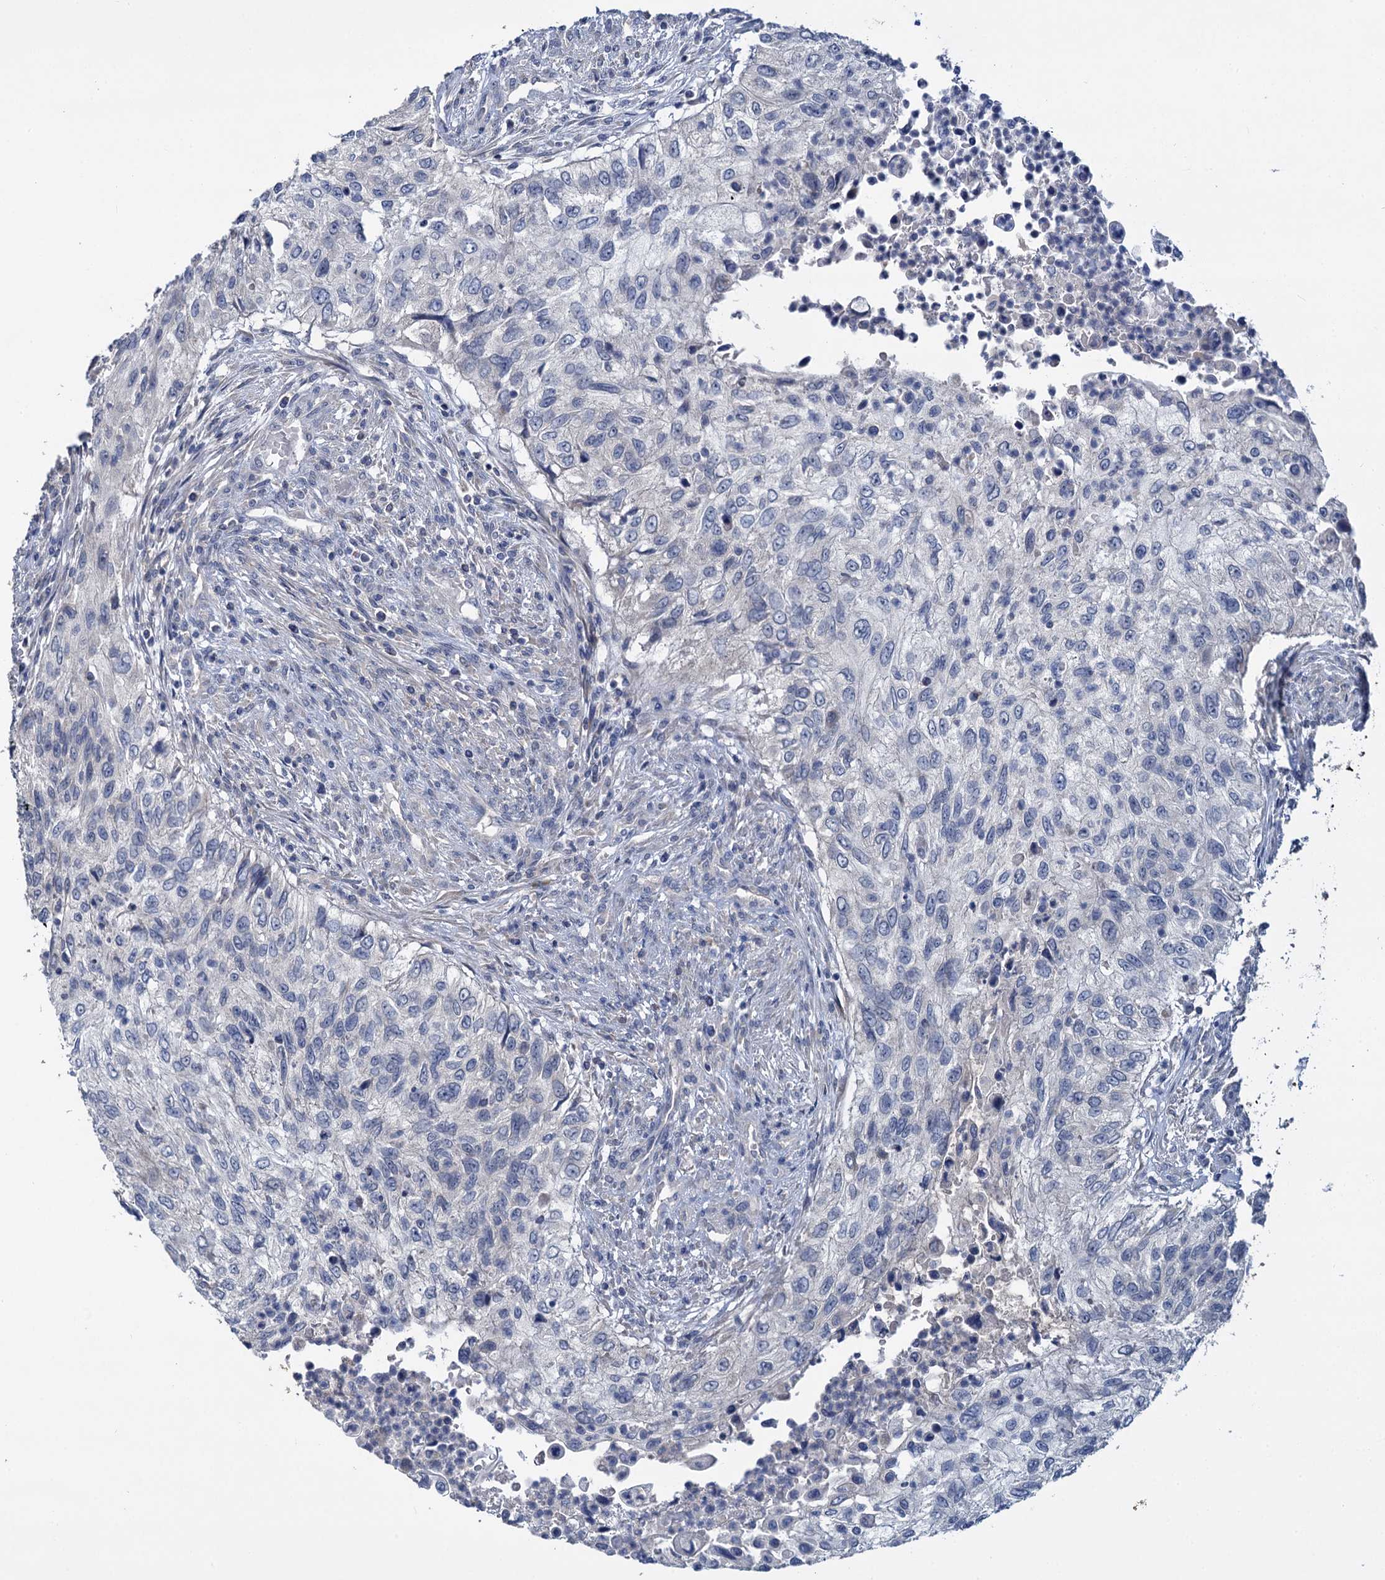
{"staining": {"intensity": "negative", "quantity": "none", "location": "none"}, "tissue": "urothelial cancer", "cell_type": "Tumor cells", "image_type": "cancer", "snomed": [{"axis": "morphology", "description": "Urothelial carcinoma, High grade"}, {"axis": "topography", "description": "Urinary bladder"}], "caption": "This is an immunohistochemistry micrograph of human urothelial cancer. There is no staining in tumor cells.", "gene": "ANKRD42", "patient": {"sex": "female", "age": 60}}